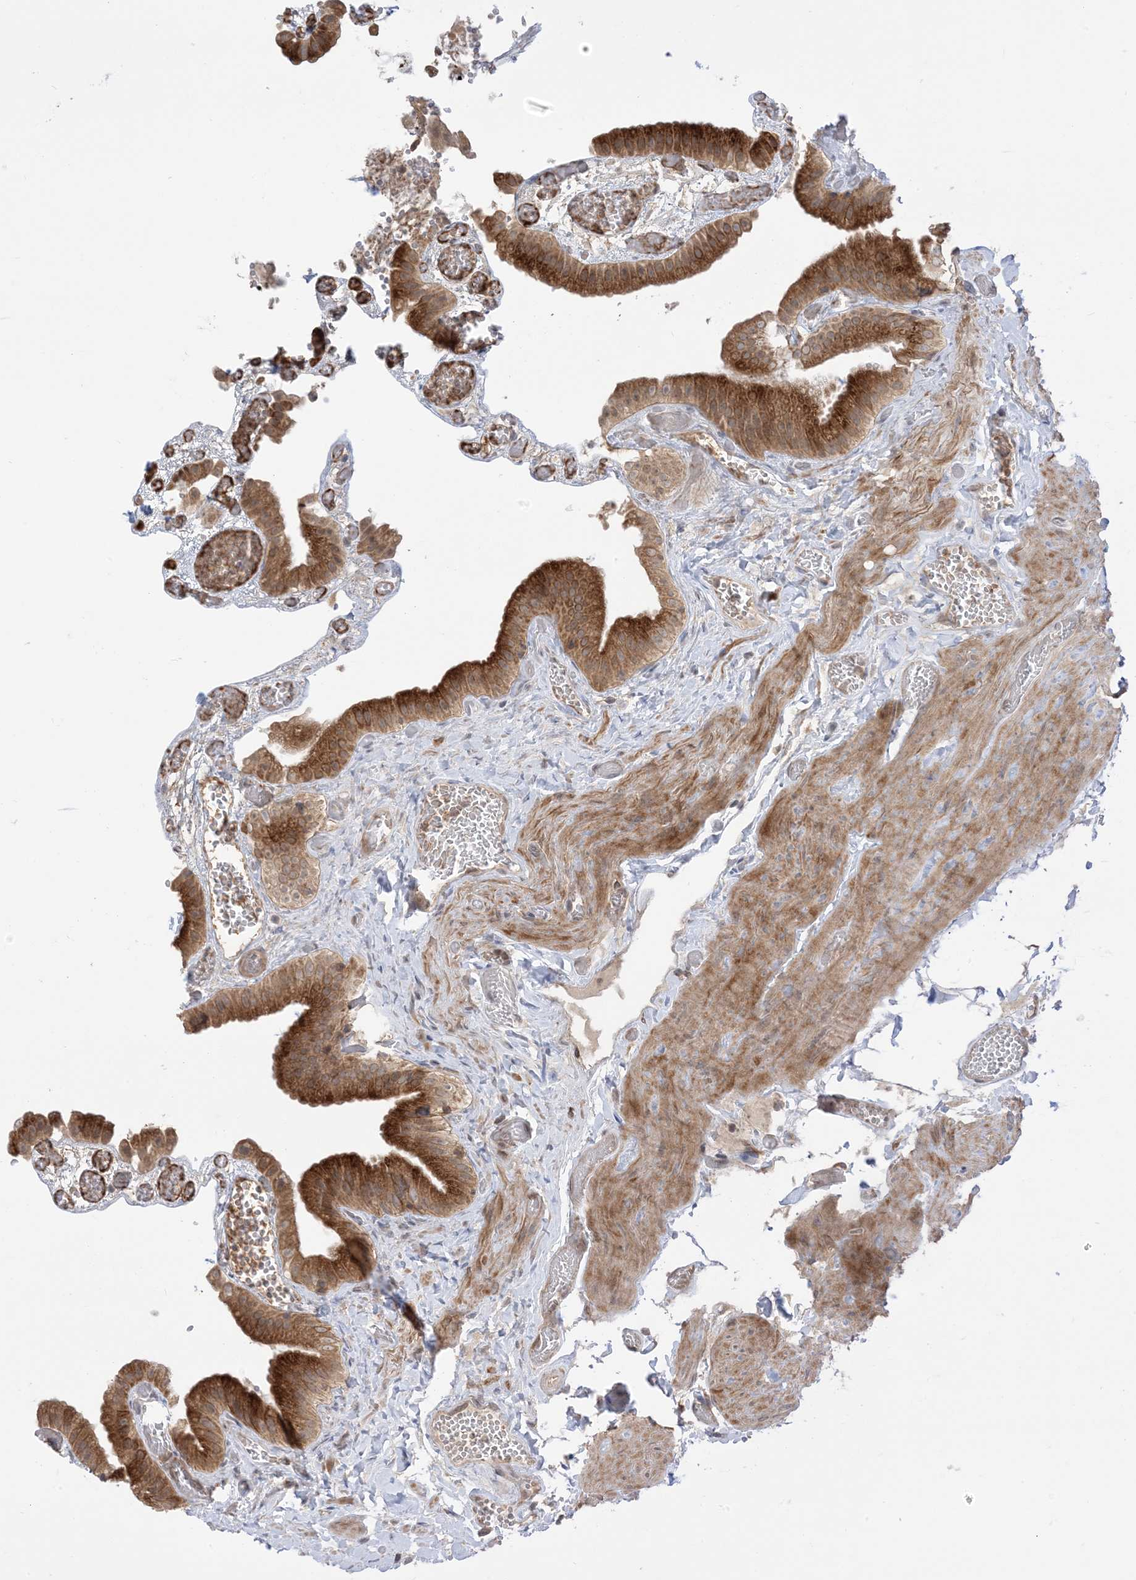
{"staining": {"intensity": "strong", "quantity": ">75%", "location": "cytoplasmic/membranous"}, "tissue": "gallbladder", "cell_type": "Glandular cells", "image_type": "normal", "snomed": [{"axis": "morphology", "description": "Normal tissue, NOS"}, {"axis": "topography", "description": "Gallbladder"}], "caption": "Strong cytoplasmic/membranous expression for a protein is appreciated in approximately >75% of glandular cells of benign gallbladder using immunohistochemistry.", "gene": "METTL21A", "patient": {"sex": "female", "age": 64}}